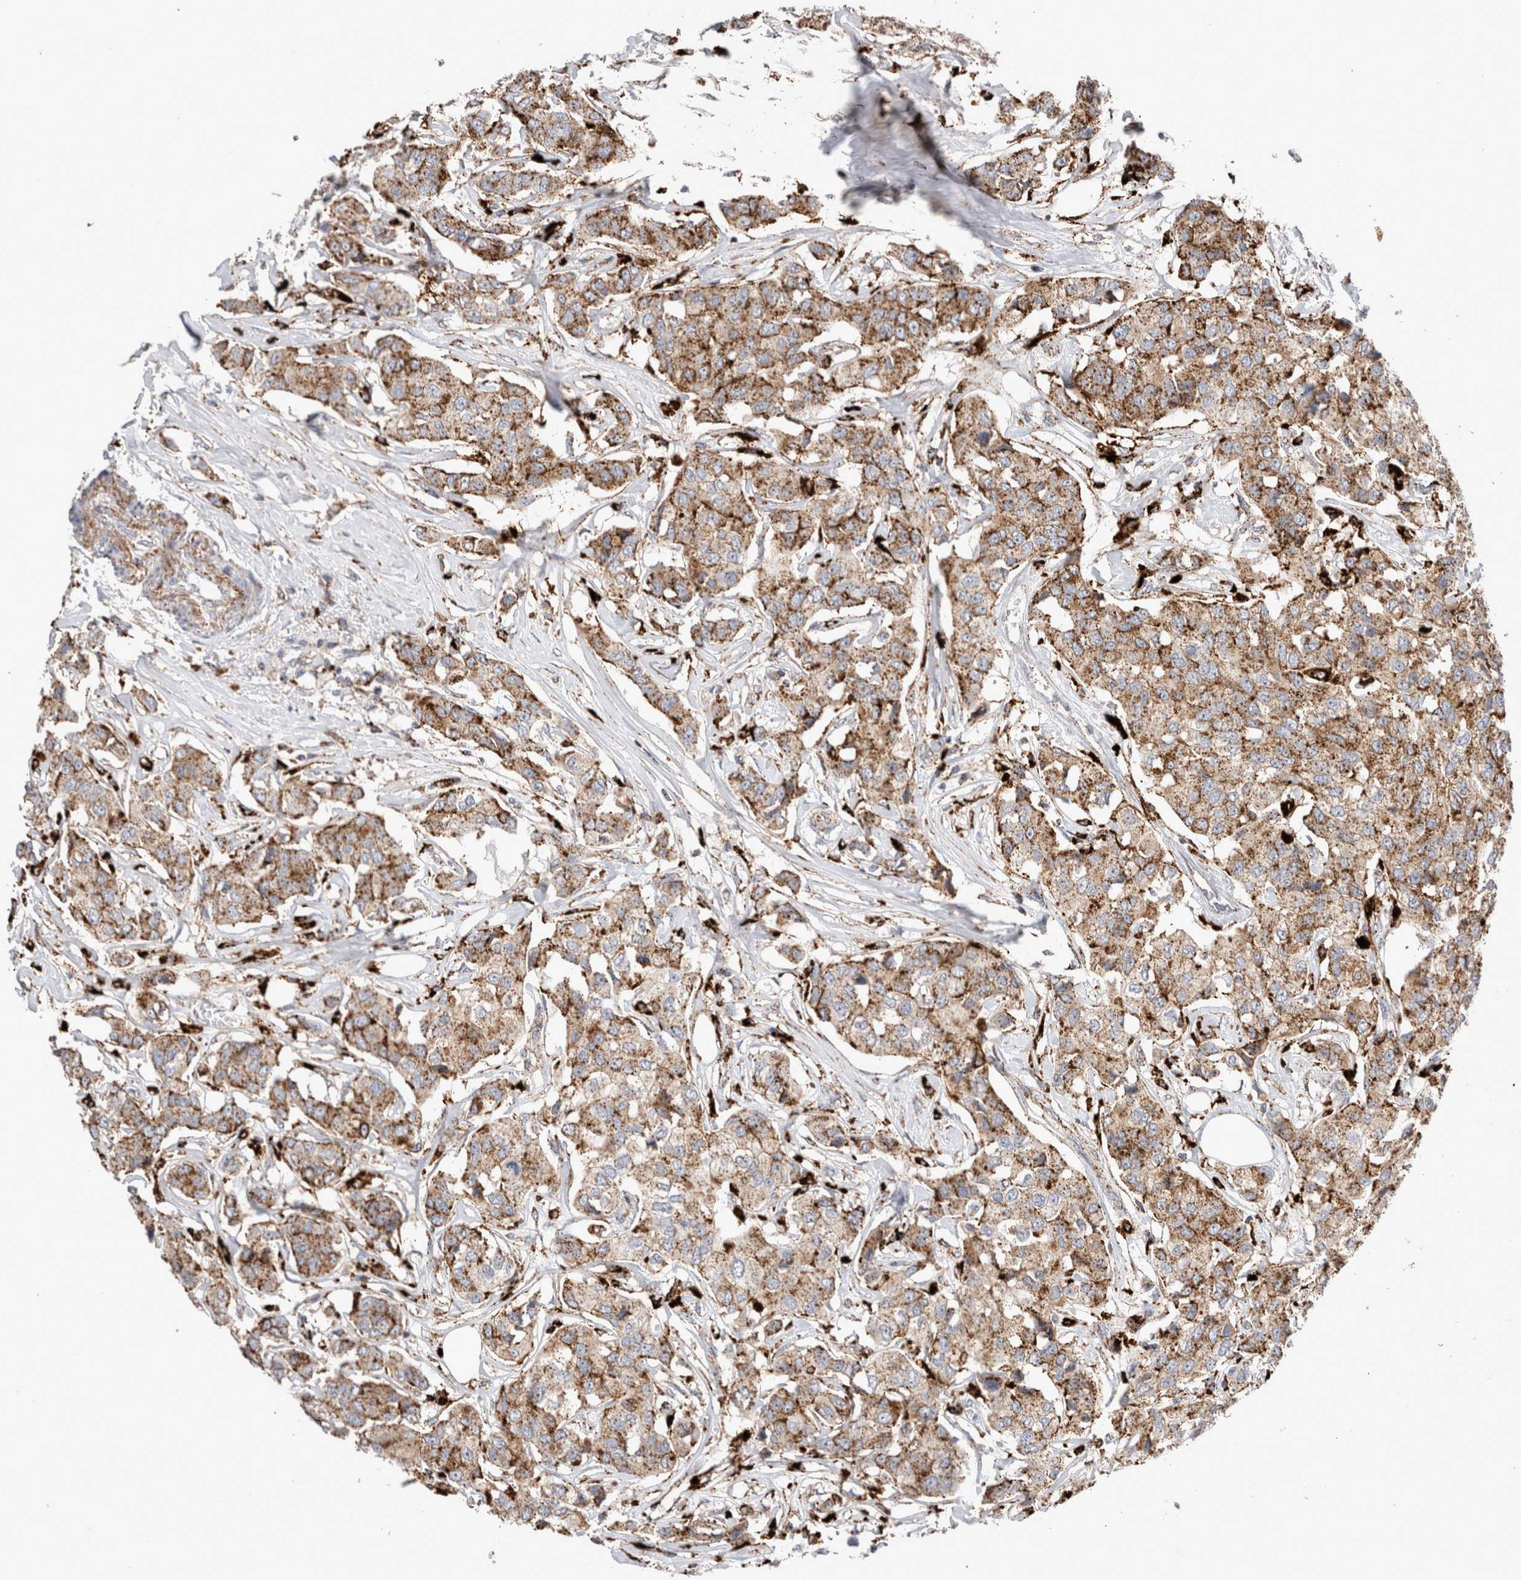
{"staining": {"intensity": "moderate", "quantity": ">75%", "location": "cytoplasmic/membranous"}, "tissue": "breast cancer", "cell_type": "Tumor cells", "image_type": "cancer", "snomed": [{"axis": "morphology", "description": "Duct carcinoma"}, {"axis": "topography", "description": "Breast"}], "caption": "Protein expression analysis of breast invasive ductal carcinoma demonstrates moderate cytoplasmic/membranous expression in about >75% of tumor cells.", "gene": "CTSA", "patient": {"sex": "female", "age": 80}}